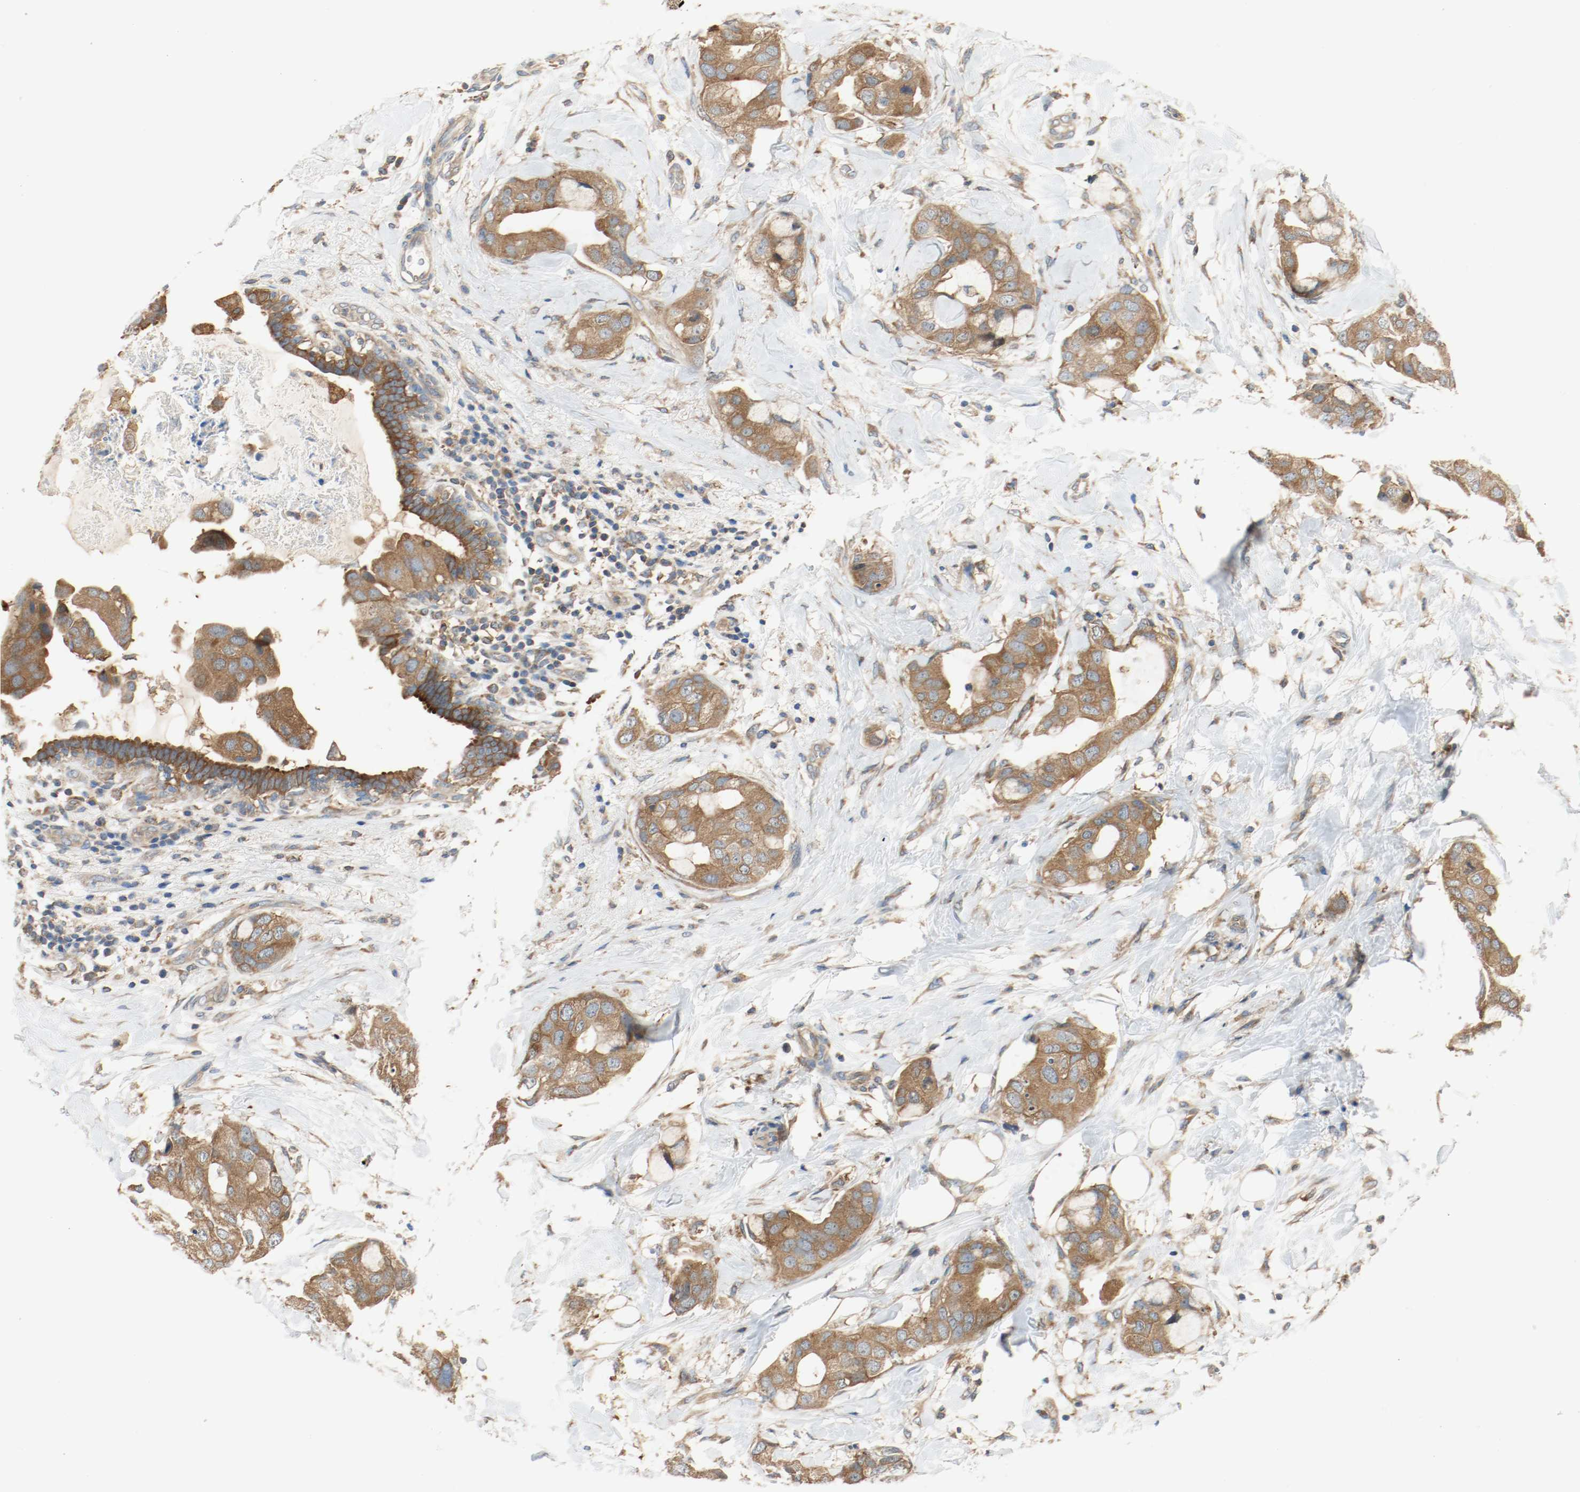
{"staining": {"intensity": "strong", "quantity": ">75%", "location": "cytoplasmic/membranous"}, "tissue": "breast cancer", "cell_type": "Tumor cells", "image_type": "cancer", "snomed": [{"axis": "morphology", "description": "Duct carcinoma"}, {"axis": "topography", "description": "Breast"}], "caption": "Immunohistochemistry (IHC) of breast invasive ductal carcinoma shows high levels of strong cytoplasmic/membranous staining in approximately >75% of tumor cells. (DAB IHC with brightfield microscopy, high magnification).", "gene": "HGS", "patient": {"sex": "female", "age": 40}}